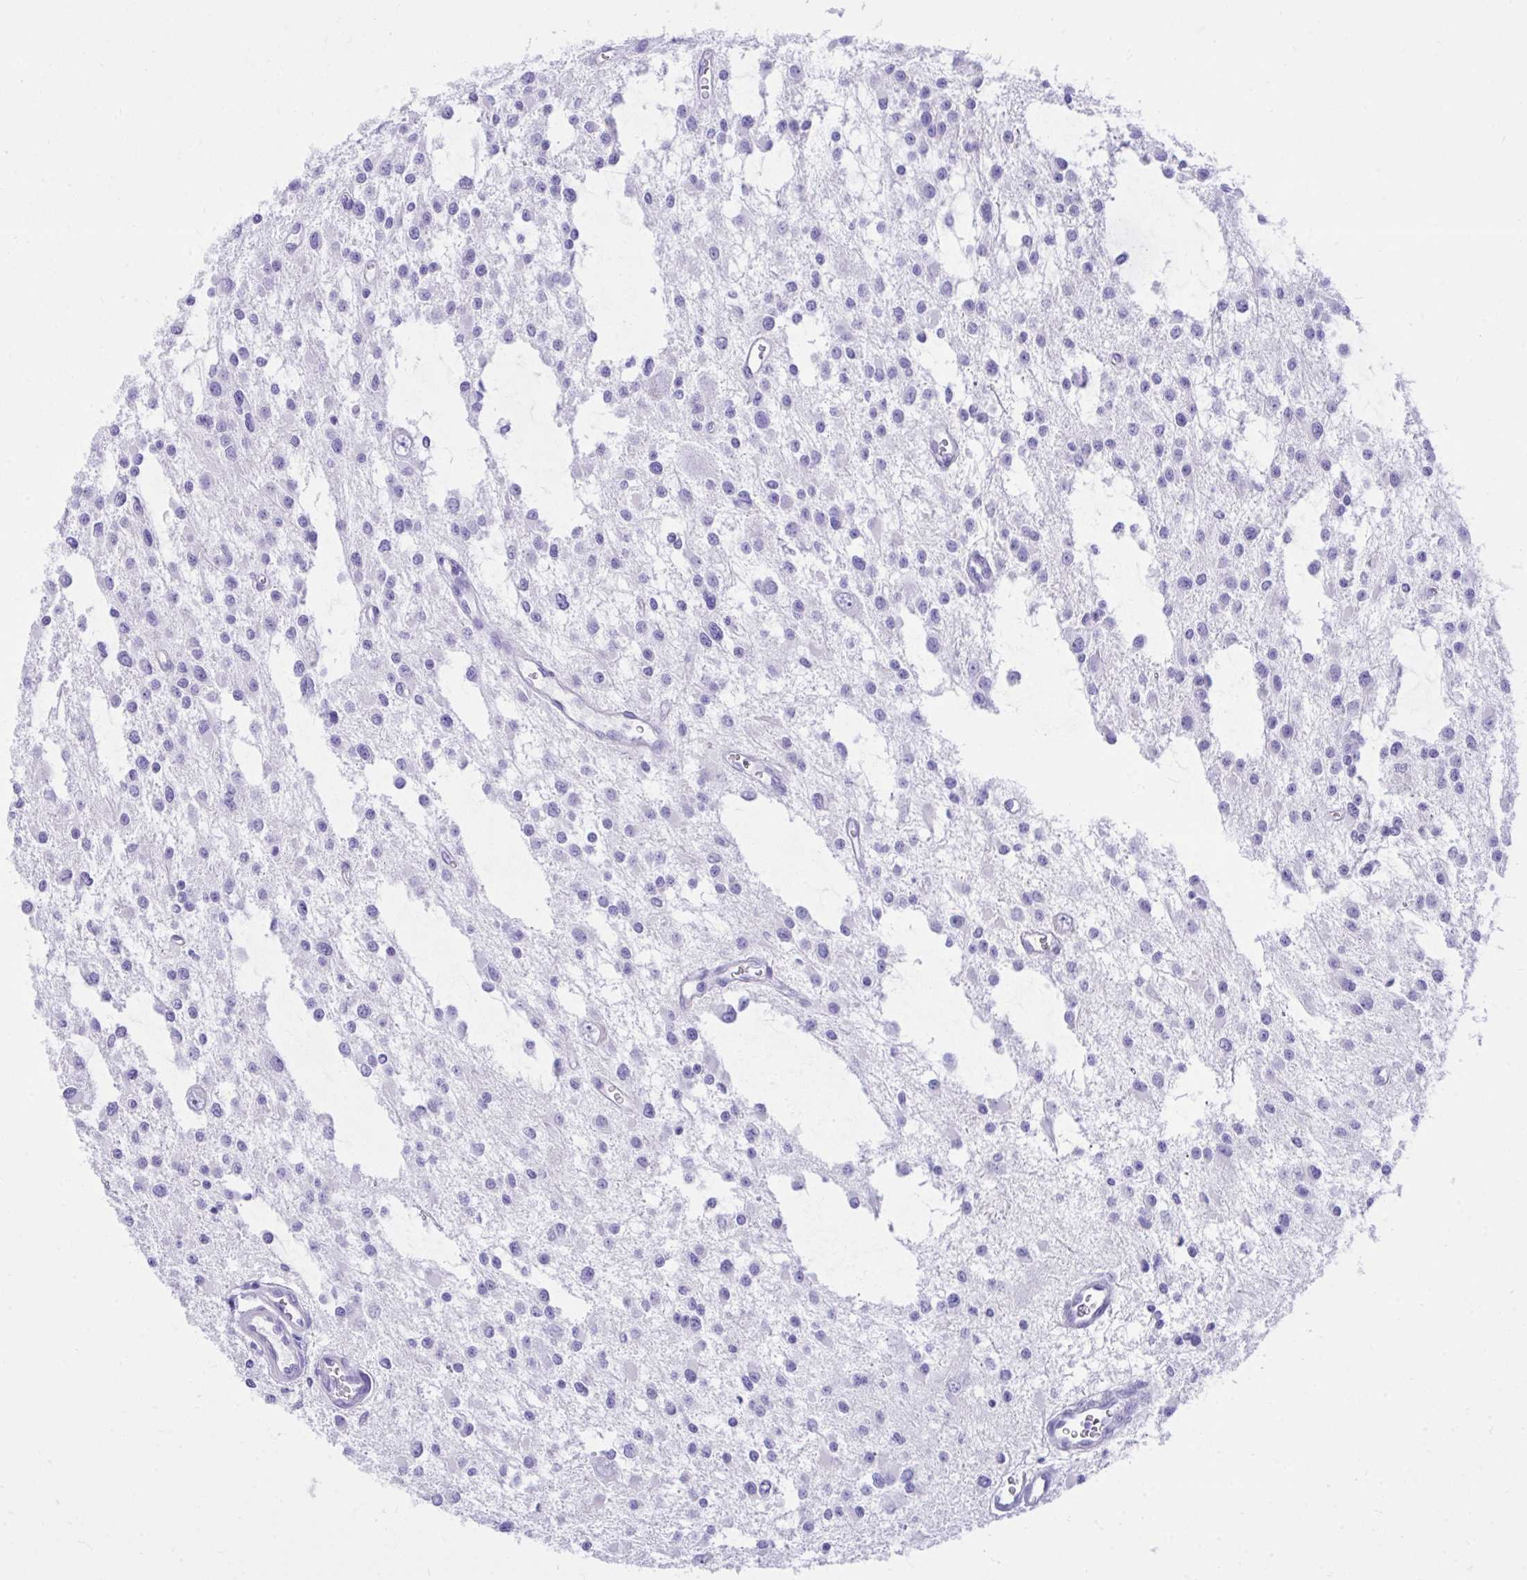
{"staining": {"intensity": "negative", "quantity": "none", "location": "none"}, "tissue": "glioma", "cell_type": "Tumor cells", "image_type": "cancer", "snomed": [{"axis": "morphology", "description": "Glioma, malignant, Low grade"}, {"axis": "topography", "description": "Brain"}], "caption": "The image demonstrates no staining of tumor cells in malignant glioma (low-grade). (Stains: DAB immunohistochemistry with hematoxylin counter stain, Microscopy: brightfield microscopy at high magnification).", "gene": "KCNN4", "patient": {"sex": "male", "age": 43}}